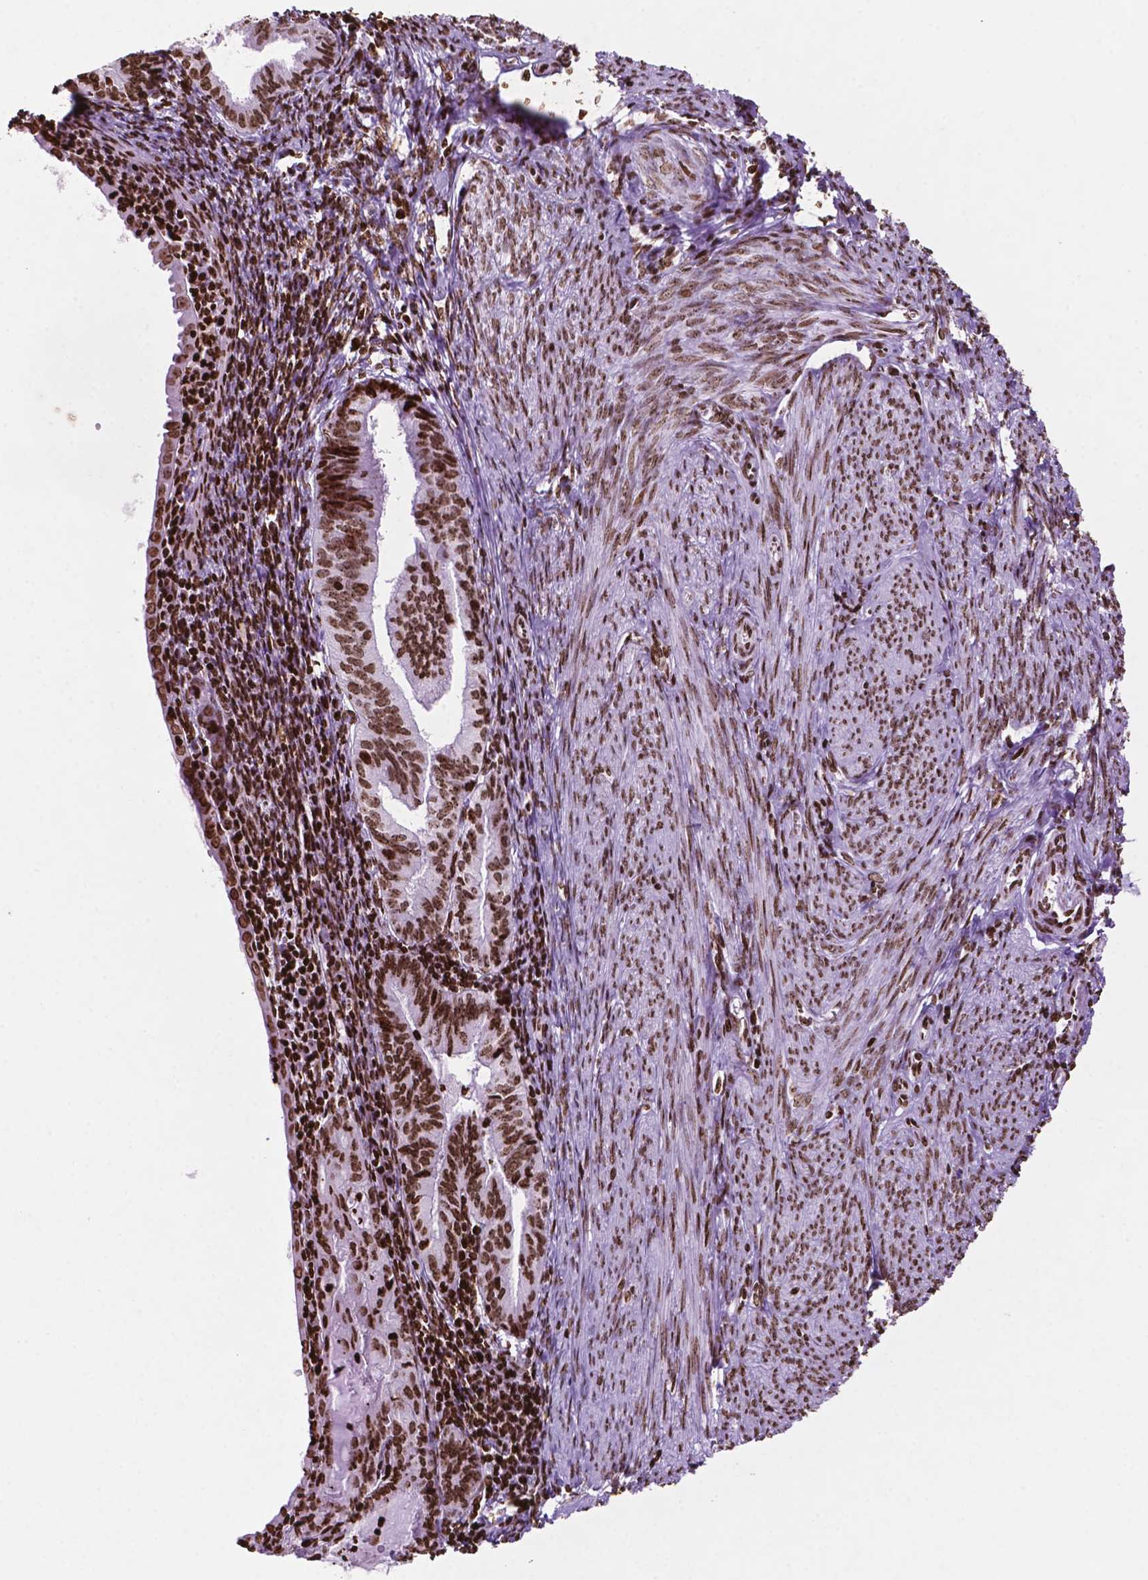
{"staining": {"intensity": "moderate", "quantity": ">75%", "location": "nuclear"}, "tissue": "endometrial cancer", "cell_type": "Tumor cells", "image_type": "cancer", "snomed": [{"axis": "morphology", "description": "Carcinoma, NOS"}, {"axis": "topography", "description": "Endometrium"}], "caption": "Immunohistochemical staining of human endometrial cancer displays medium levels of moderate nuclear expression in approximately >75% of tumor cells.", "gene": "TMEM250", "patient": {"sex": "female", "age": 62}}